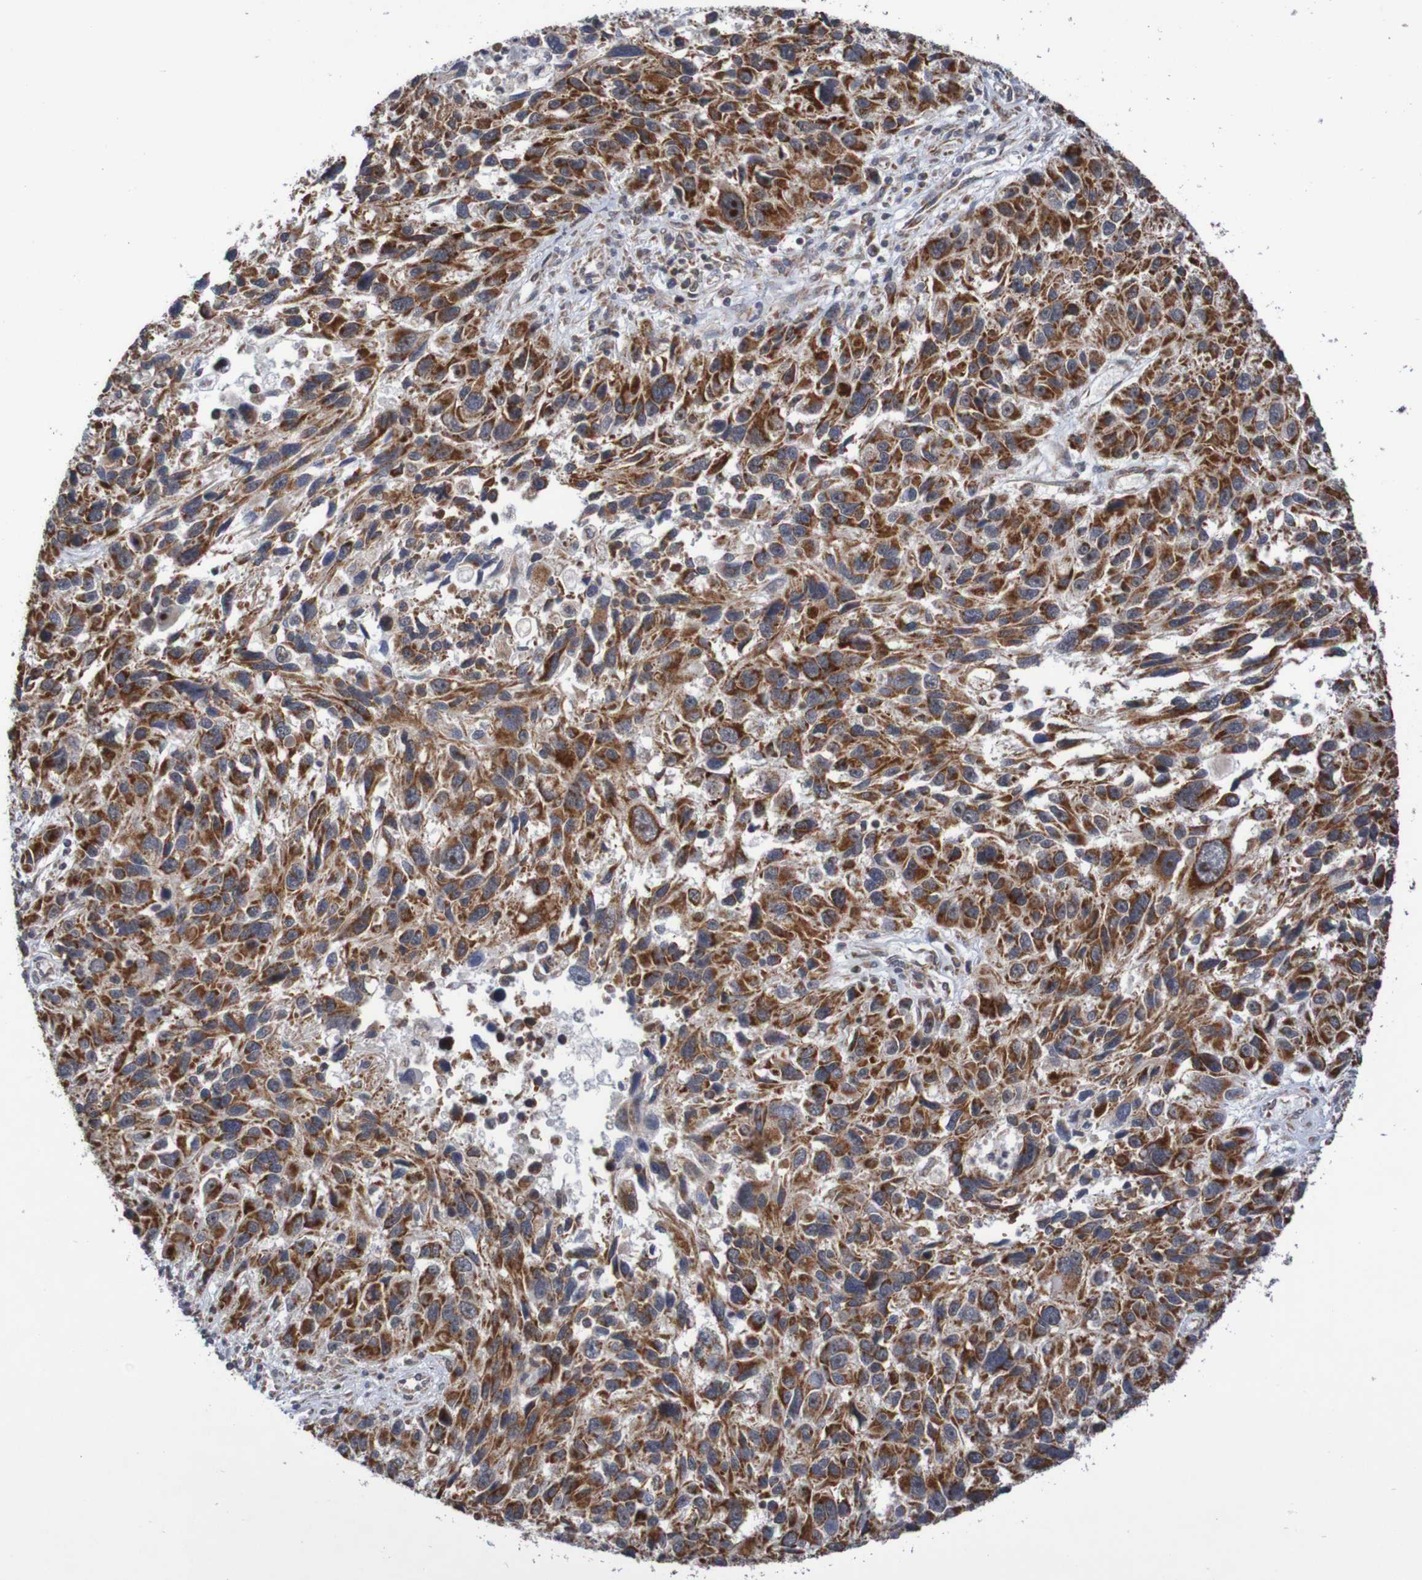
{"staining": {"intensity": "strong", "quantity": ">75%", "location": "cytoplasmic/membranous"}, "tissue": "melanoma", "cell_type": "Tumor cells", "image_type": "cancer", "snomed": [{"axis": "morphology", "description": "Malignant melanoma, NOS"}, {"axis": "topography", "description": "Skin"}], "caption": "IHC (DAB (3,3'-diaminobenzidine)) staining of human malignant melanoma reveals strong cytoplasmic/membranous protein expression in about >75% of tumor cells.", "gene": "DVL1", "patient": {"sex": "male", "age": 53}}